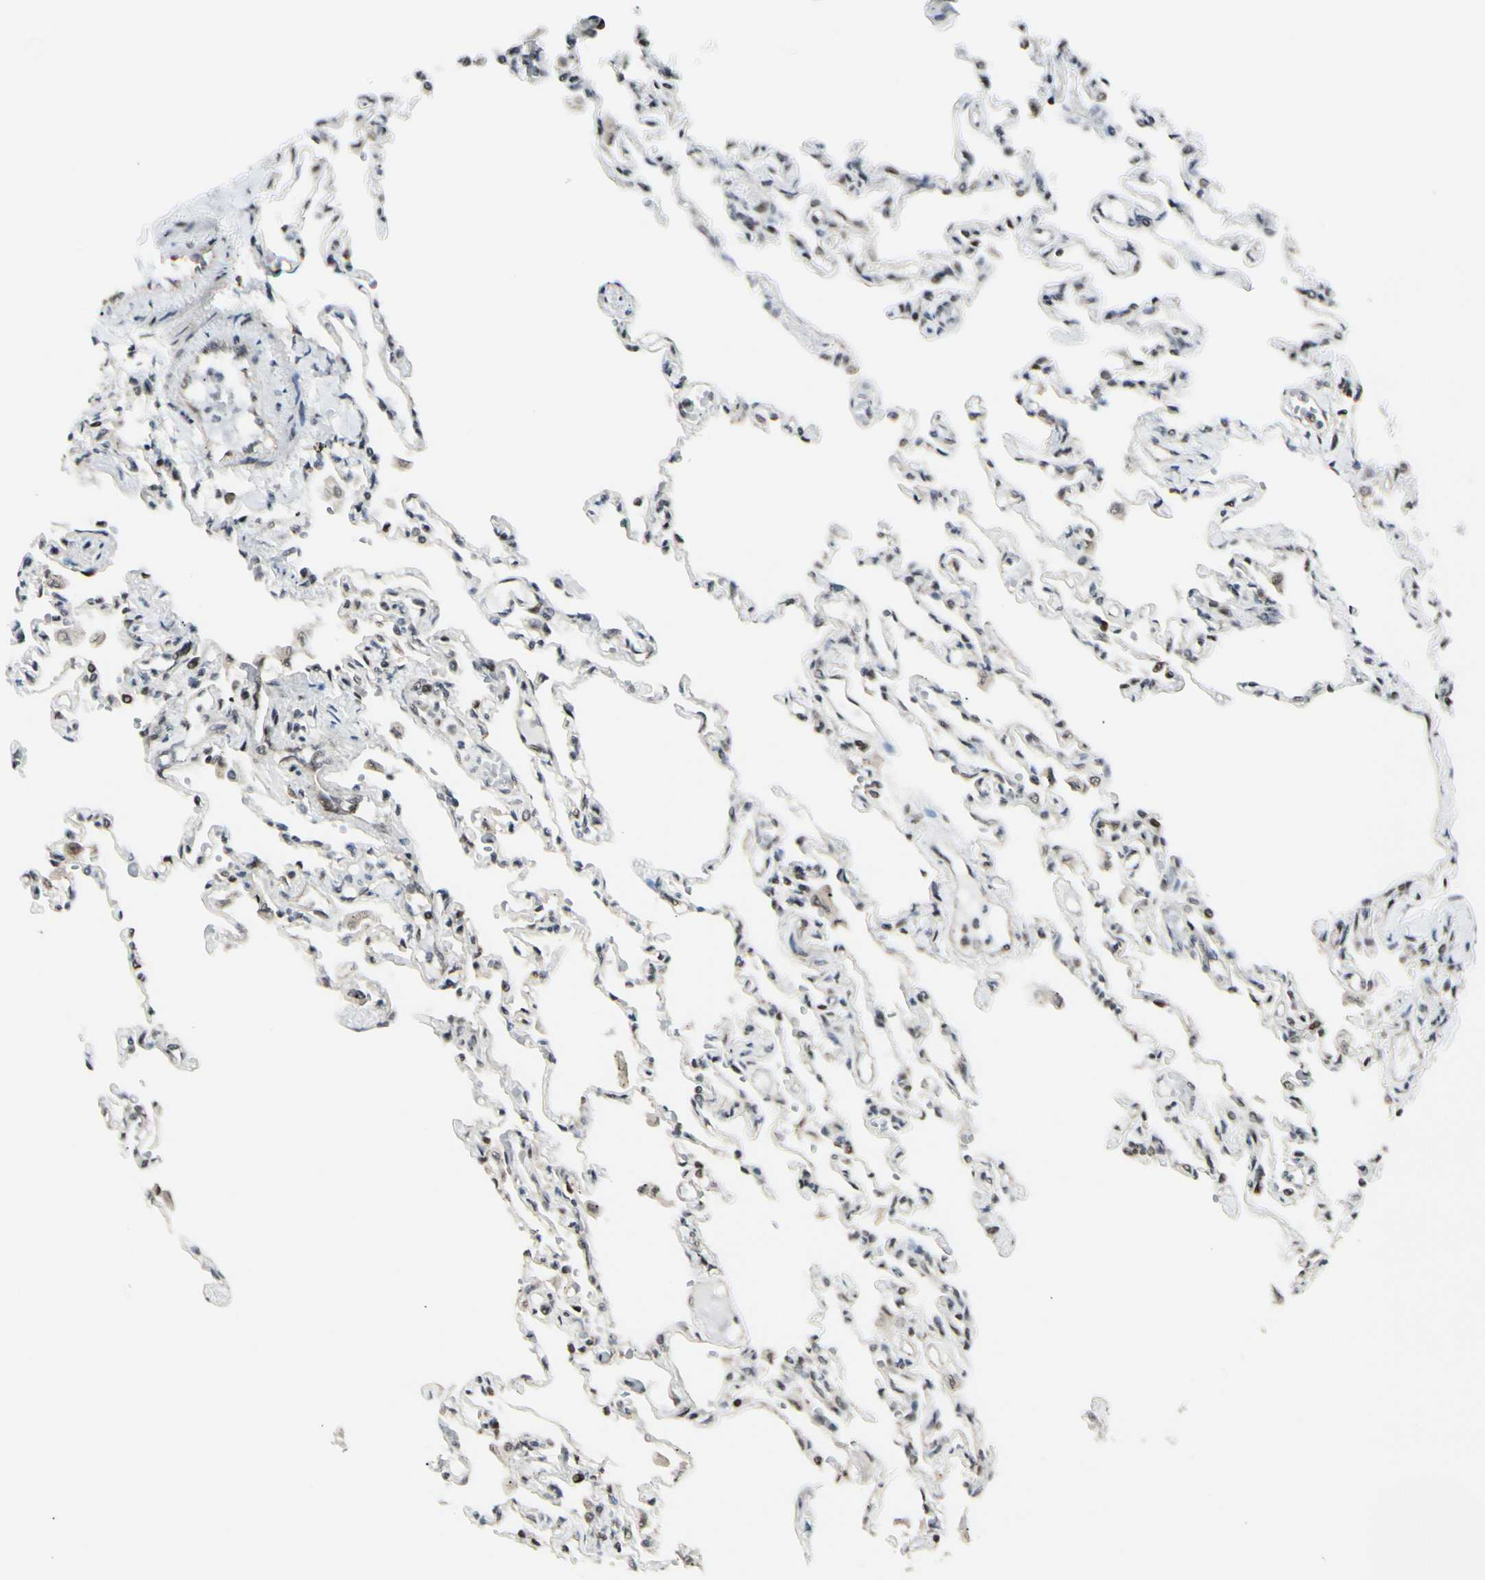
{"staining": {"intensity": "moderate", "quantity": "25%-75%", "location": "nuclear"}, "tissue": "lung", "cell_type": "Alveolar cells", "image_type": "normal", "snomed": [{"axis": "morphology", "description": "Normal tissue, NOS"}, {"axis": "topography", "description": "Lung"}], "caption": "IHC (DAB (3,3'-diaminobenzidine)) staining of unremarkable lung displays moderate nuclear protein staining in about 25%-75% of alveolar cells.", "gene": "BRMS1", "patient": {"sex": "male", "age": 21}}